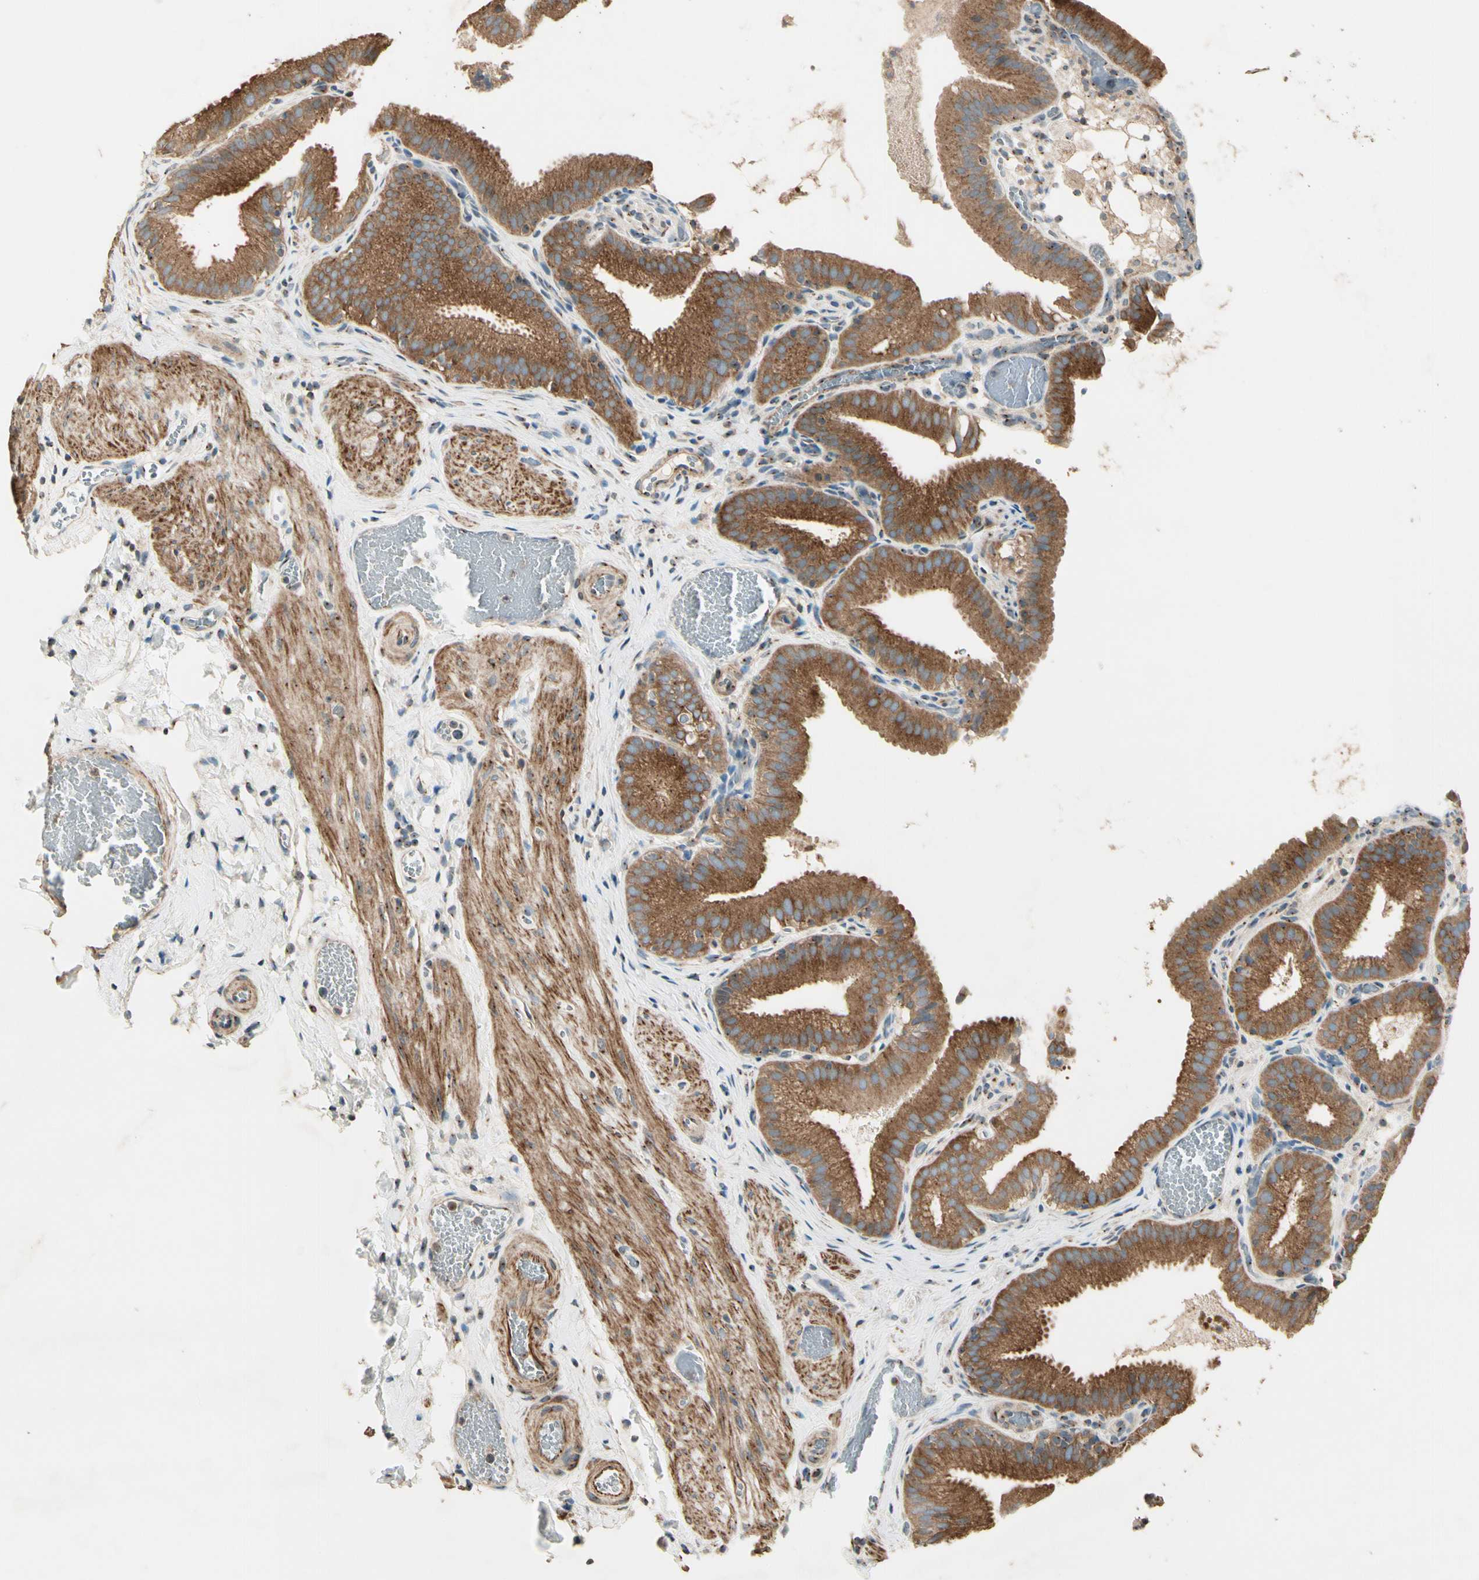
{"staining": {"intensity": "strong", "quantity": ">75%", "location": "cytoplasmic/membranous"}, "tissue": "gallbladder", "cell_type": "Glandular cells", "image_type": "normal", "snomed": [{"axis": "morphology", "description": "Normal tissue, NOS"}, {"axis": "topography", "description": "Gallbladder"}], "caption": "Strong cytoplasmic/membranous protein staining is identified in approximately >75% of glandular cells in gallbladder. (brown staining indicates protein expression, while blue staining denotes nuclei).", "gene": "AKAP9", "patient": {"sex": "male", "age": 54}}